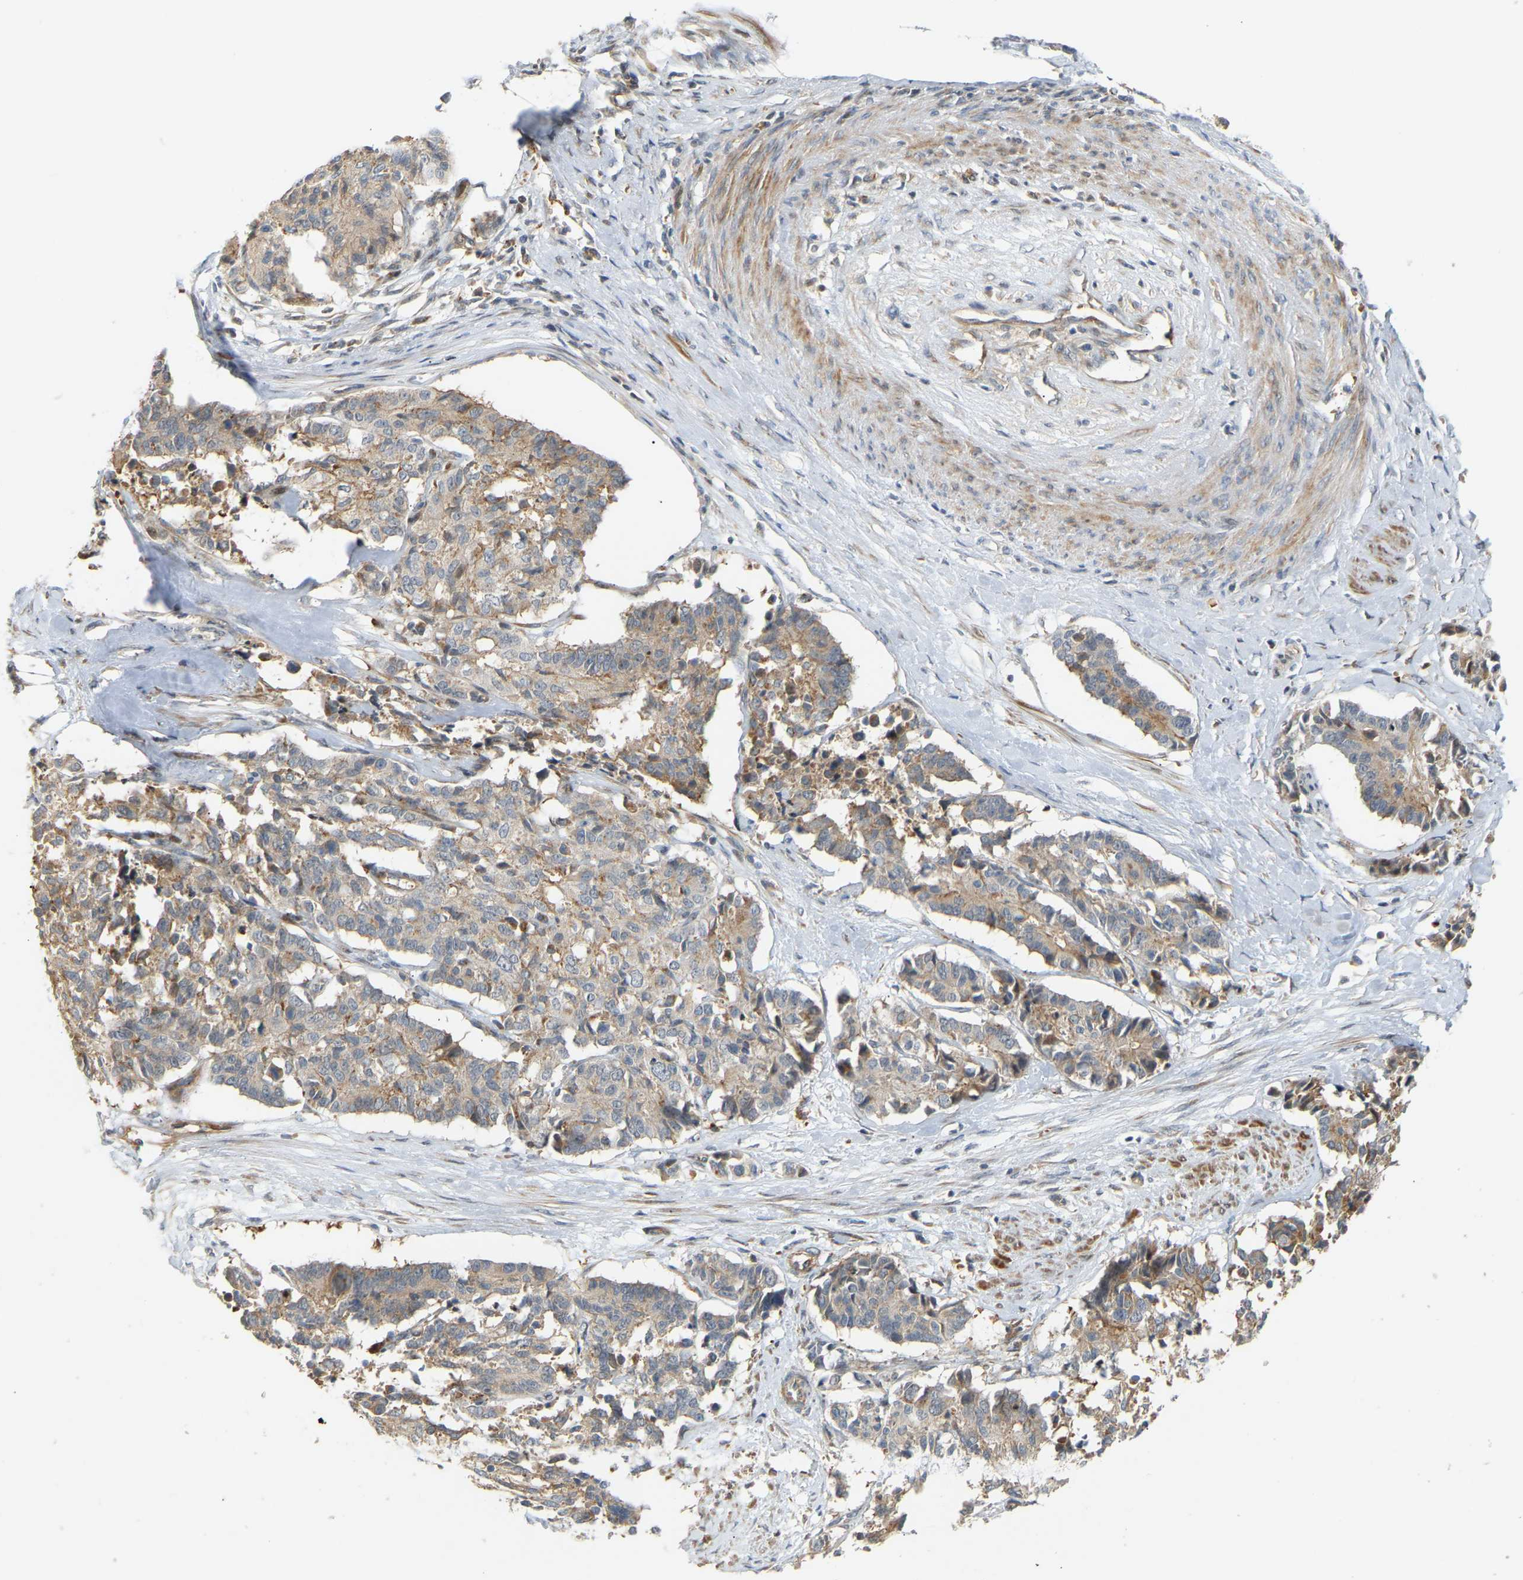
{"staining": {"intensity": "weak", "quantity": "25%-75%", "location": "cytoplasmic/membranous"}, "tissue": "cervical cancer", "cell_type": "Tumor cells", "image_type": "cancer", "snomed": [{"axis": "morphology", "description": "Squamous cell carcinoma, NOS"}, {"axis": "topography", "description": "Cervix"}], "caption": "Immunohistochemical staining of cervical cancer demonstrates low levels of weak cytoplasmic/membranous positivity in about 25%-75% of tumor cells.", "gene": "POGLUT2", "patient": {"sex": "female", "age": 35}}